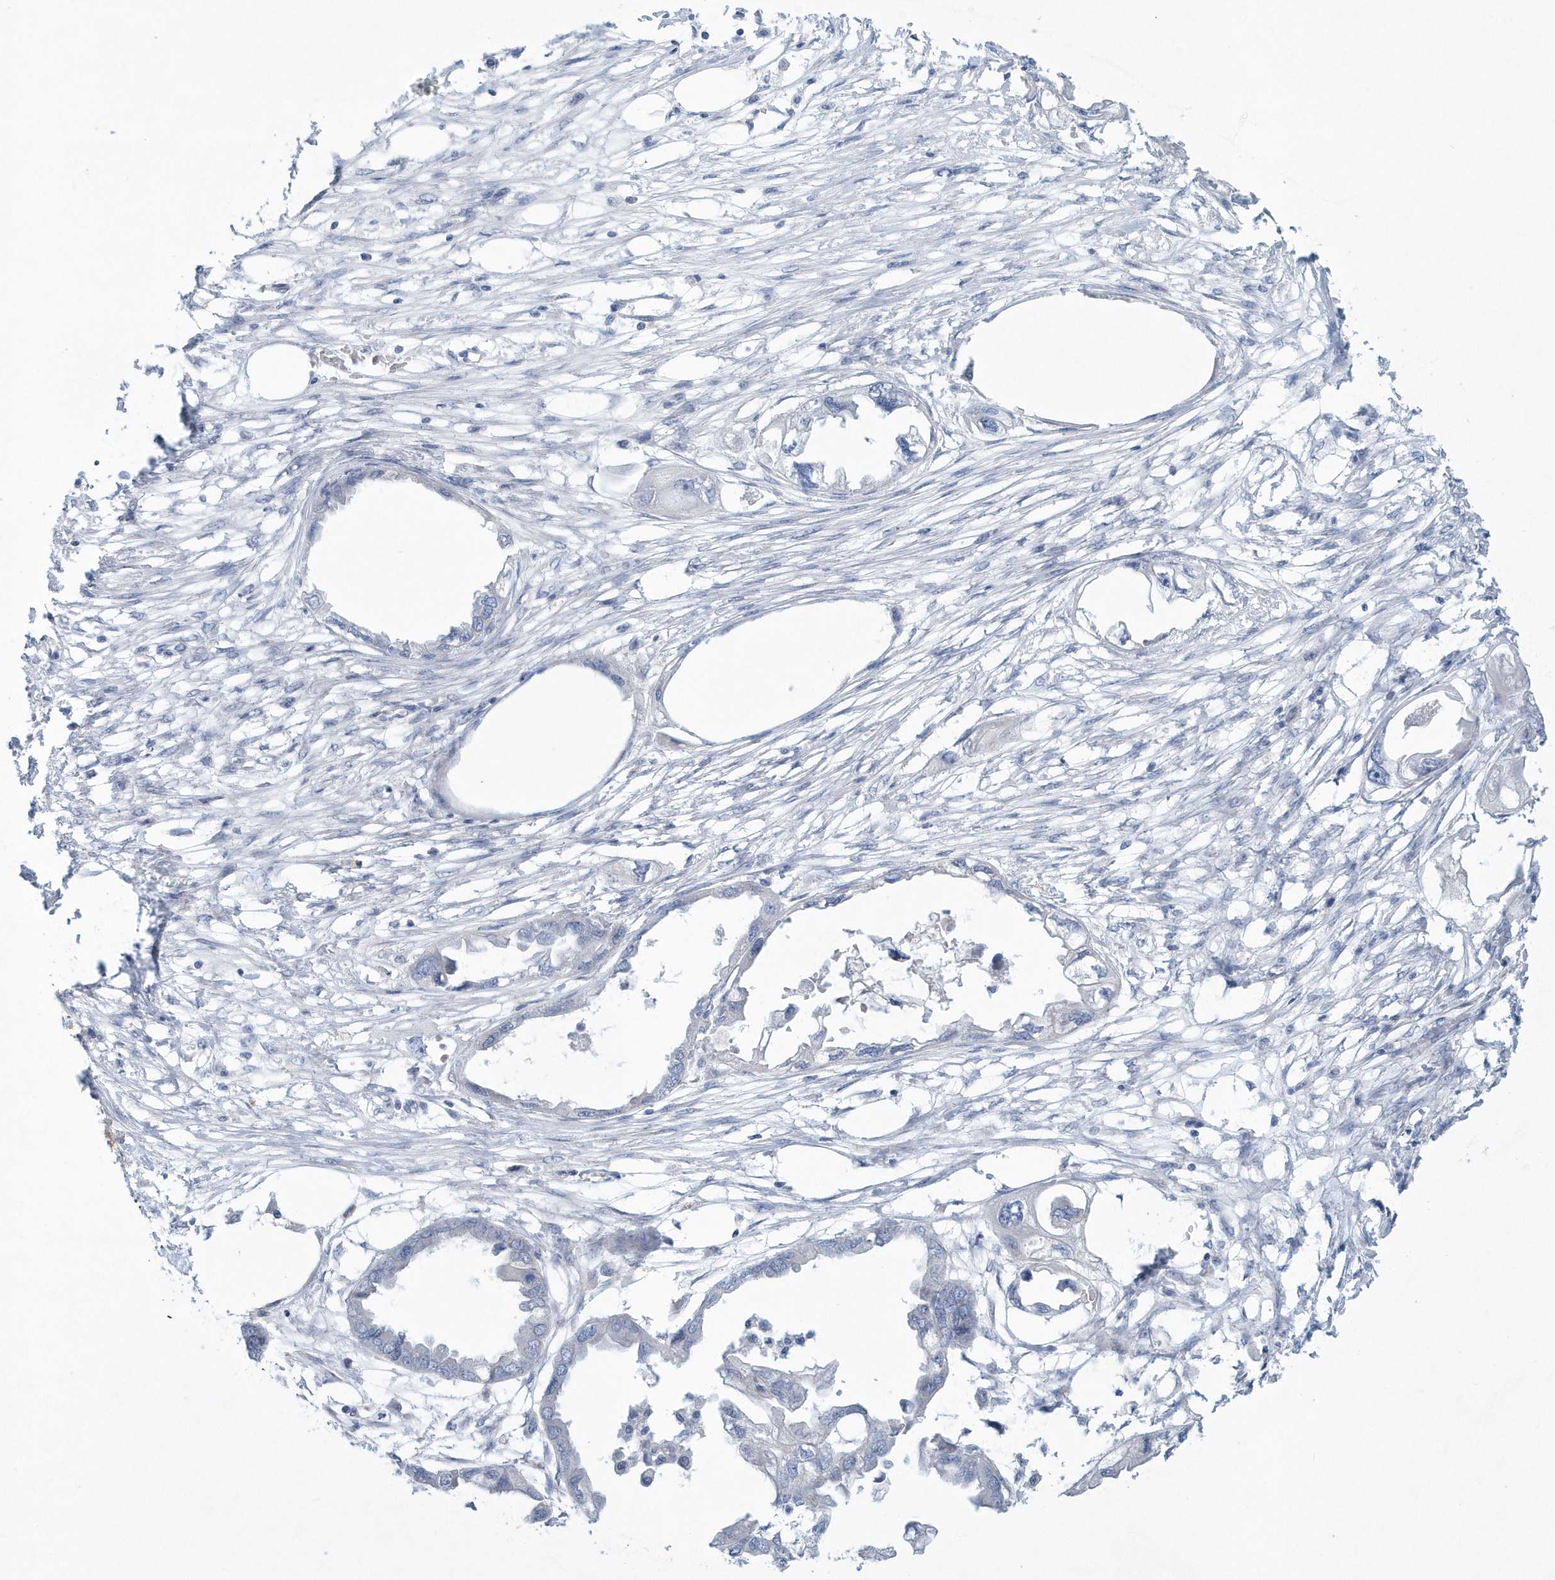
{"staining": {"intensity": "negative", "quantity": "none", "location": "none"}, "tissue": "endometrial cancer", "cell_type": "Tumor cells", "image_type": "cancer", "snomed": [{"axis": "morphology", "description": "Adenocarcinoma, NOS"}, {"axis": "morphology", "description": "Adenocarcinoma, metastatic, NOS"}, {"axis": "topography", "description": "Adipose tissue"}, {"axis": "topography", "description": "Endometrium"}], "caption": "Endometrial cancer (adenocarcinoma) was stained to show a protein in brown. There is no significant expression in tumor cells. (IHC, brightfield microscopy, high magnification).", "gene": "SPATA18", "patient": {"sex": "female", "age": 67}}